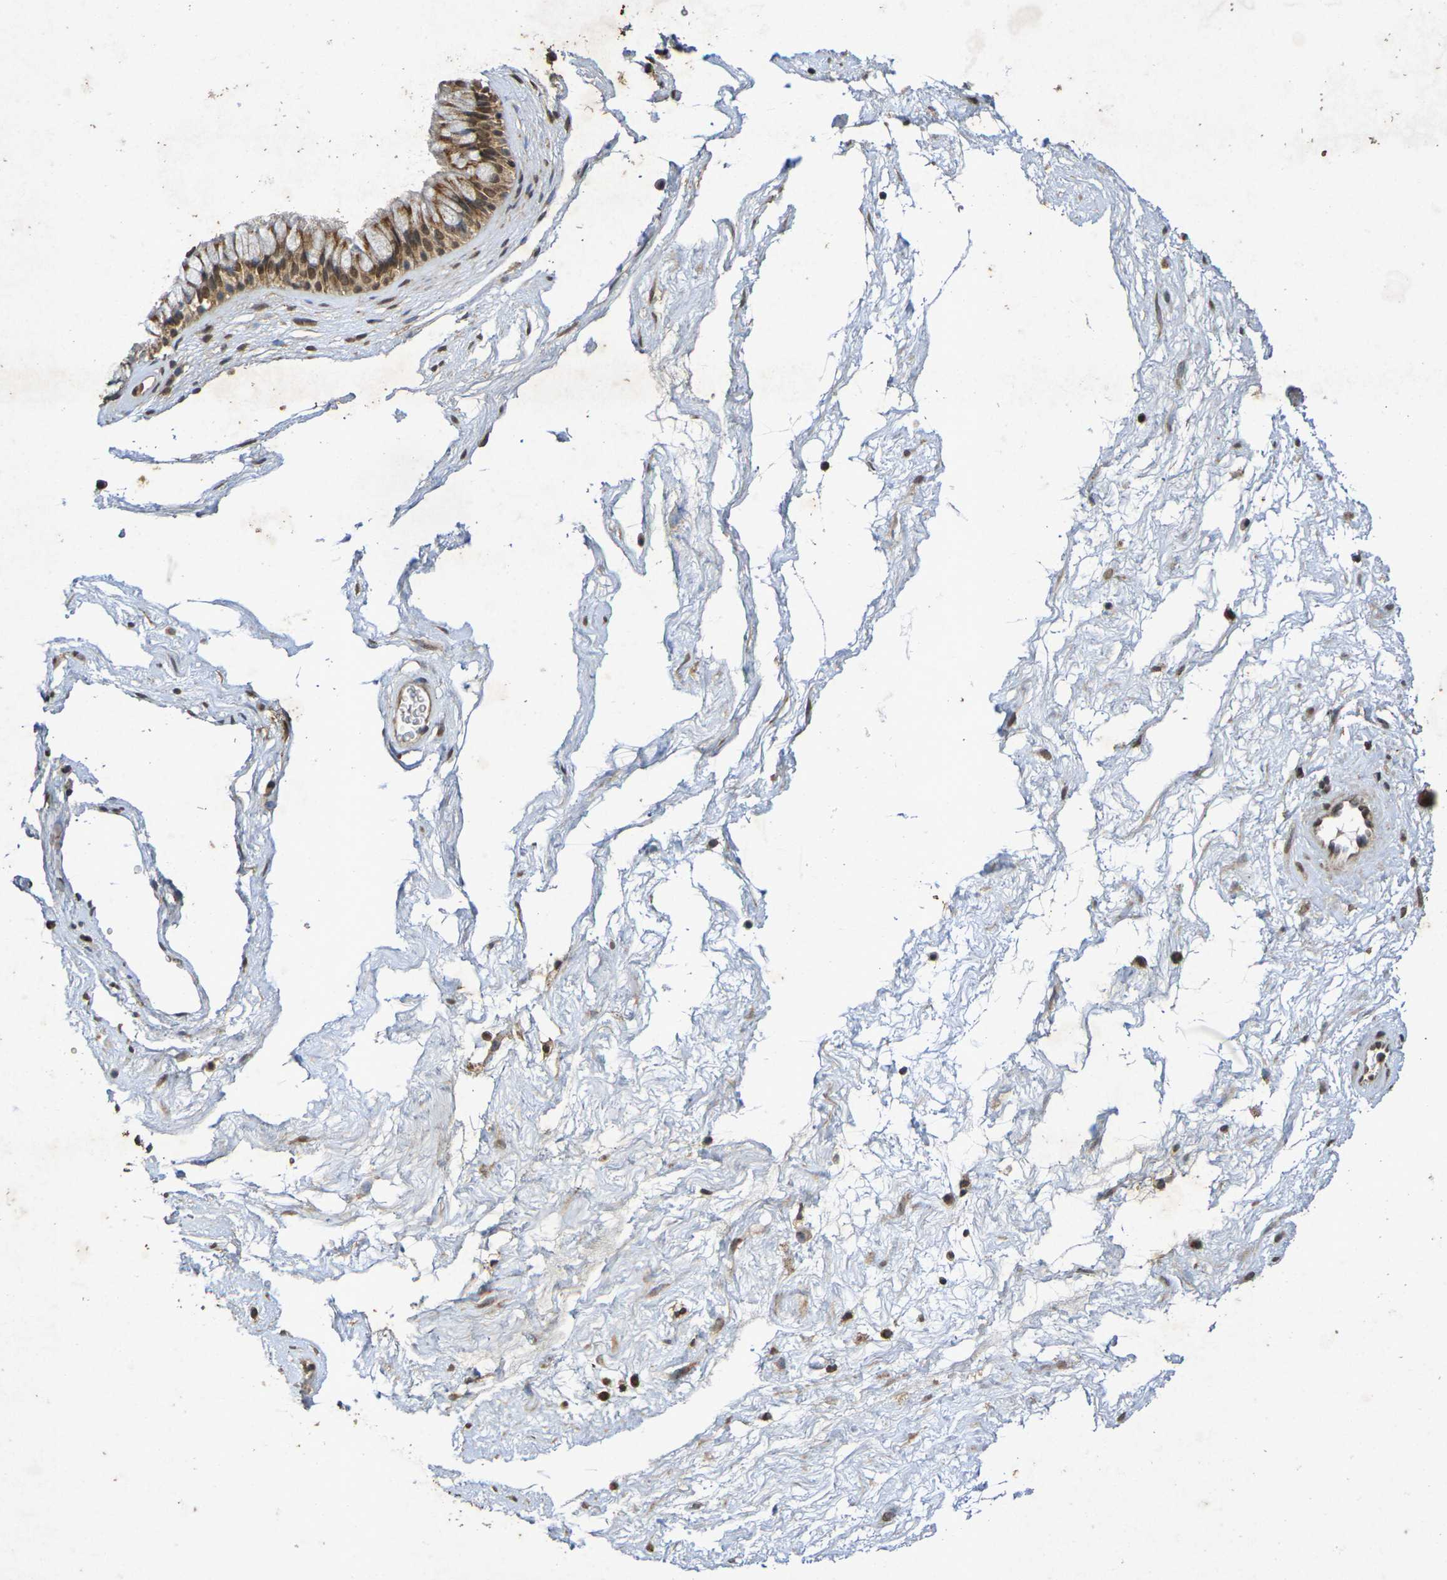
{"staining": {"intensity": "moderate", "quantity": ">75%", "location": "cytoplasmic/membranous,nuclear"}, "tissue": "nasopharynx", "cell_type": "Respiratory epithelial cells", "image_type": "normal", "snomed": [{"axis": "morphology", "description": "Normal tissue, NOS"}, {"axis": "morphology", "description": "Inflammation, NOS"}, {"axis": "topography", "description": "Nasopharynx"}], "caption": "Immunohistochemical staining of benign nasopharynx demonstrates medium levels of moderate cytoplasmic/membranous,nuclear staining in about >75% of respiratory epithelial cells.", "gene": "GUCY1A2", "patient": {"sex": "male", "age": 48}}